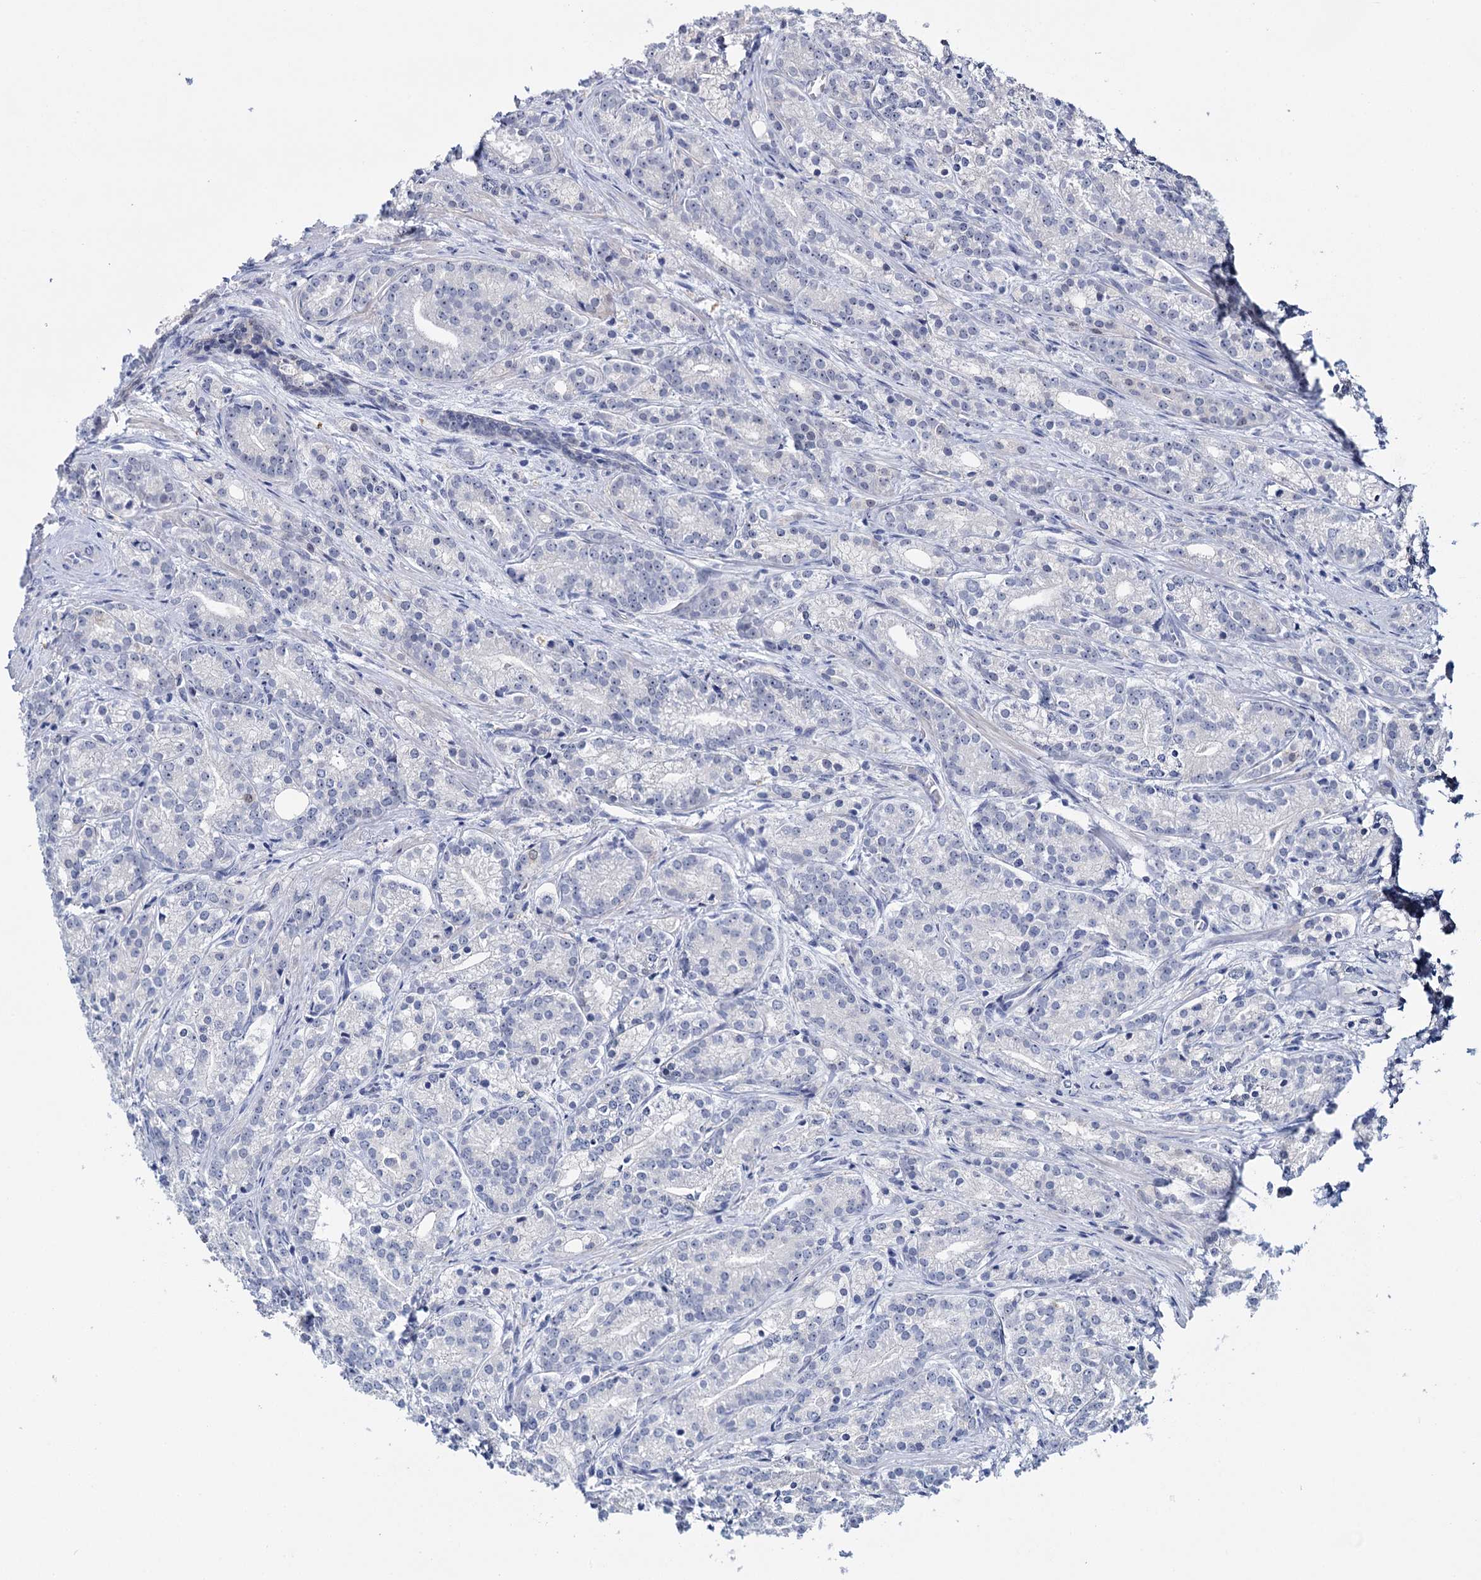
{"staining": {"intensity": "negative", "quantity": "none", "location": "none"}, "tissue": "prostate cancer", "cell_type": "Tumor cells", "image_type": "cancer", "snomed": [{"axis": "morphology", "description": "Adenocarcinoma, Low grade"}, {"axis": "topography", "description": "Prostate"}], "caption": "Micrograph shows no protein positivity in tumor cells of prostate low-grade adenocarcinoma tissue.", "gene": "SFN", "patient": {"sex": "male", "age": 71}}